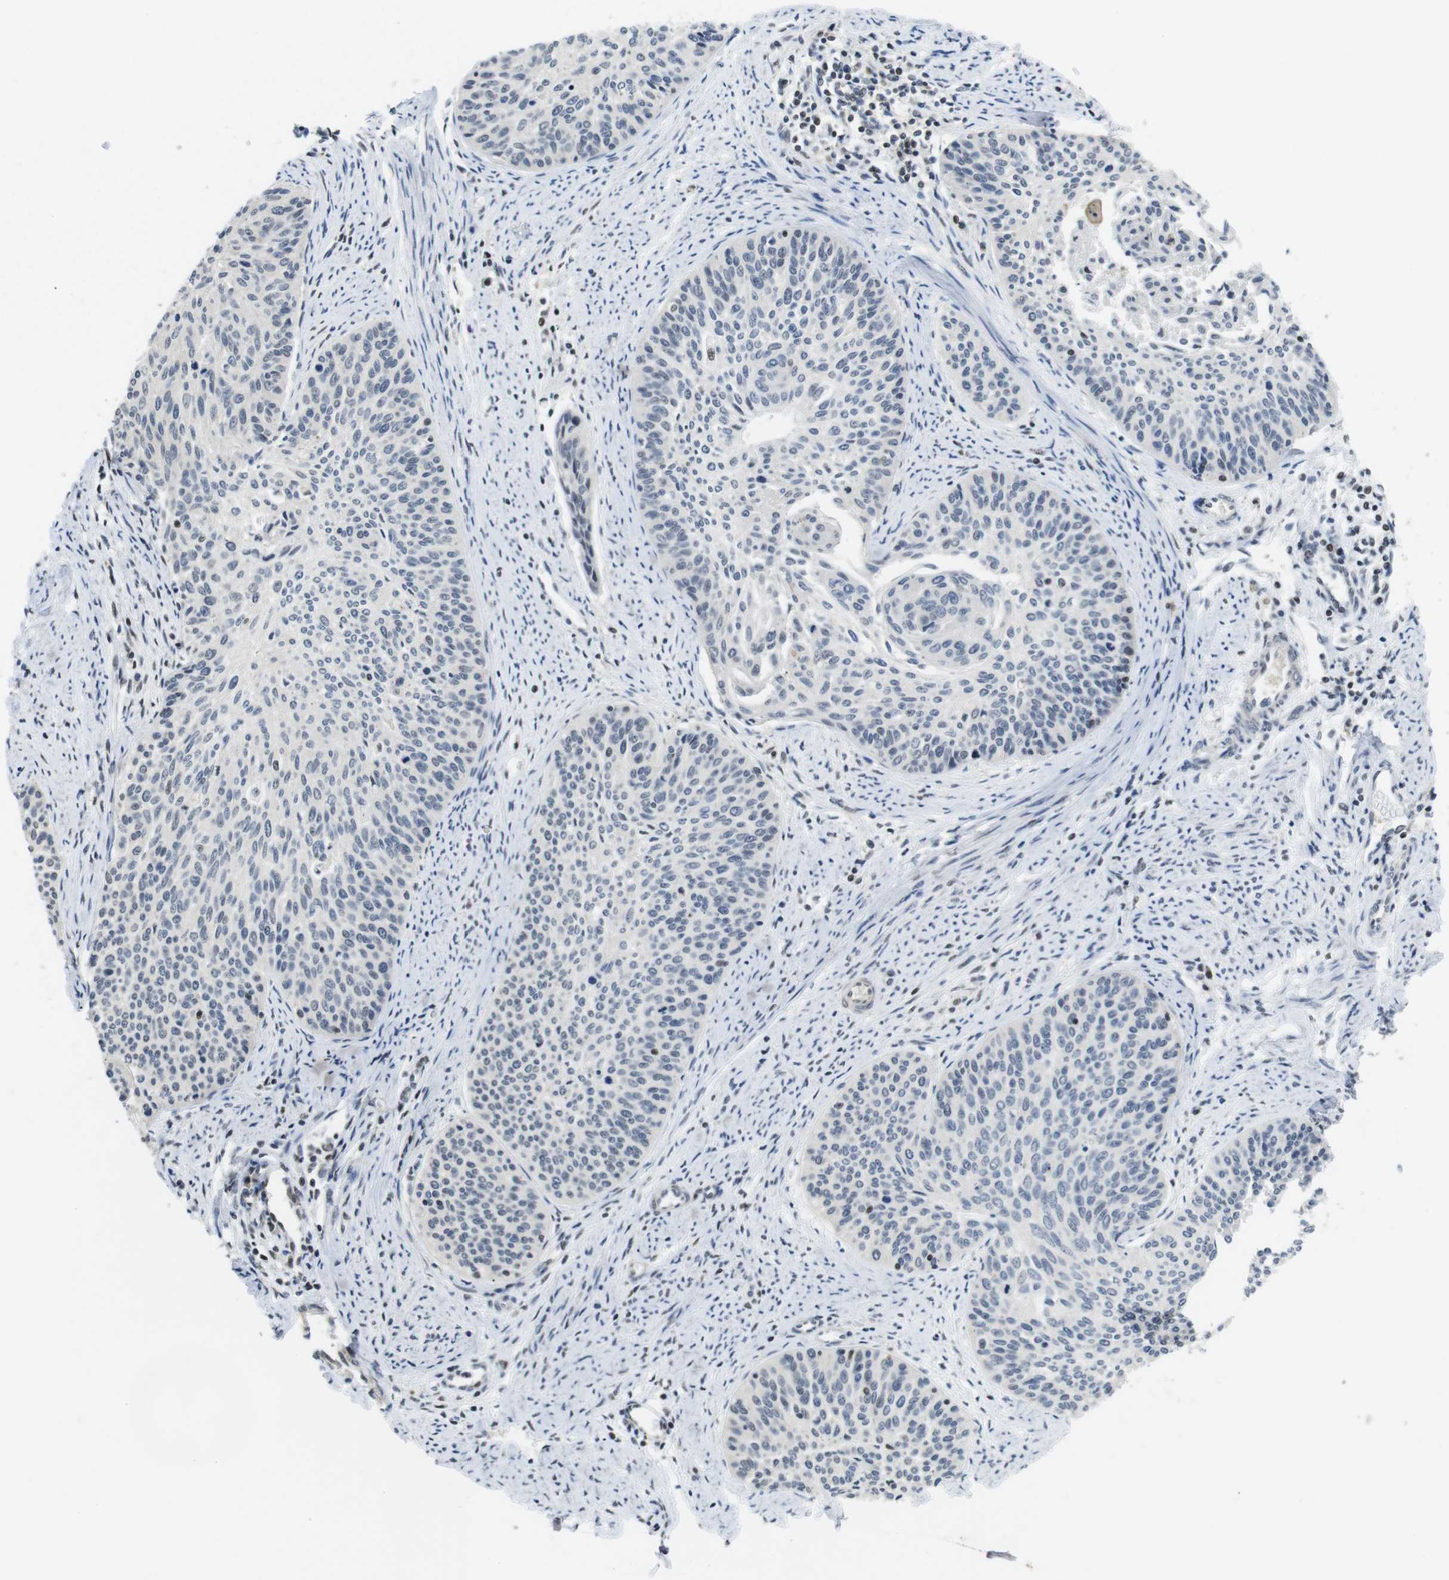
{"staining": {"intensity": "weak", "quantity": "<25%", "location": "cytoplasmic/membranous"}, "tissue": "cervical cancer", "cell_type": "Tumor cells", "image_type": "cancer", "snomed": [{"axis": "morphology", "description": "Squamous cell carcinoma, NOS"}, {"axis": "topography", "description": "Cervix"}], "caption": "Immunohistochemistry (IHC) histopathology image of neoplastic tissue: cervical squamous cell carcinoma stained with DAB reveals no significant protein expression in tumor cells.", "gene": "FNTA", "patient": {"sex": "female", "age": 55}}